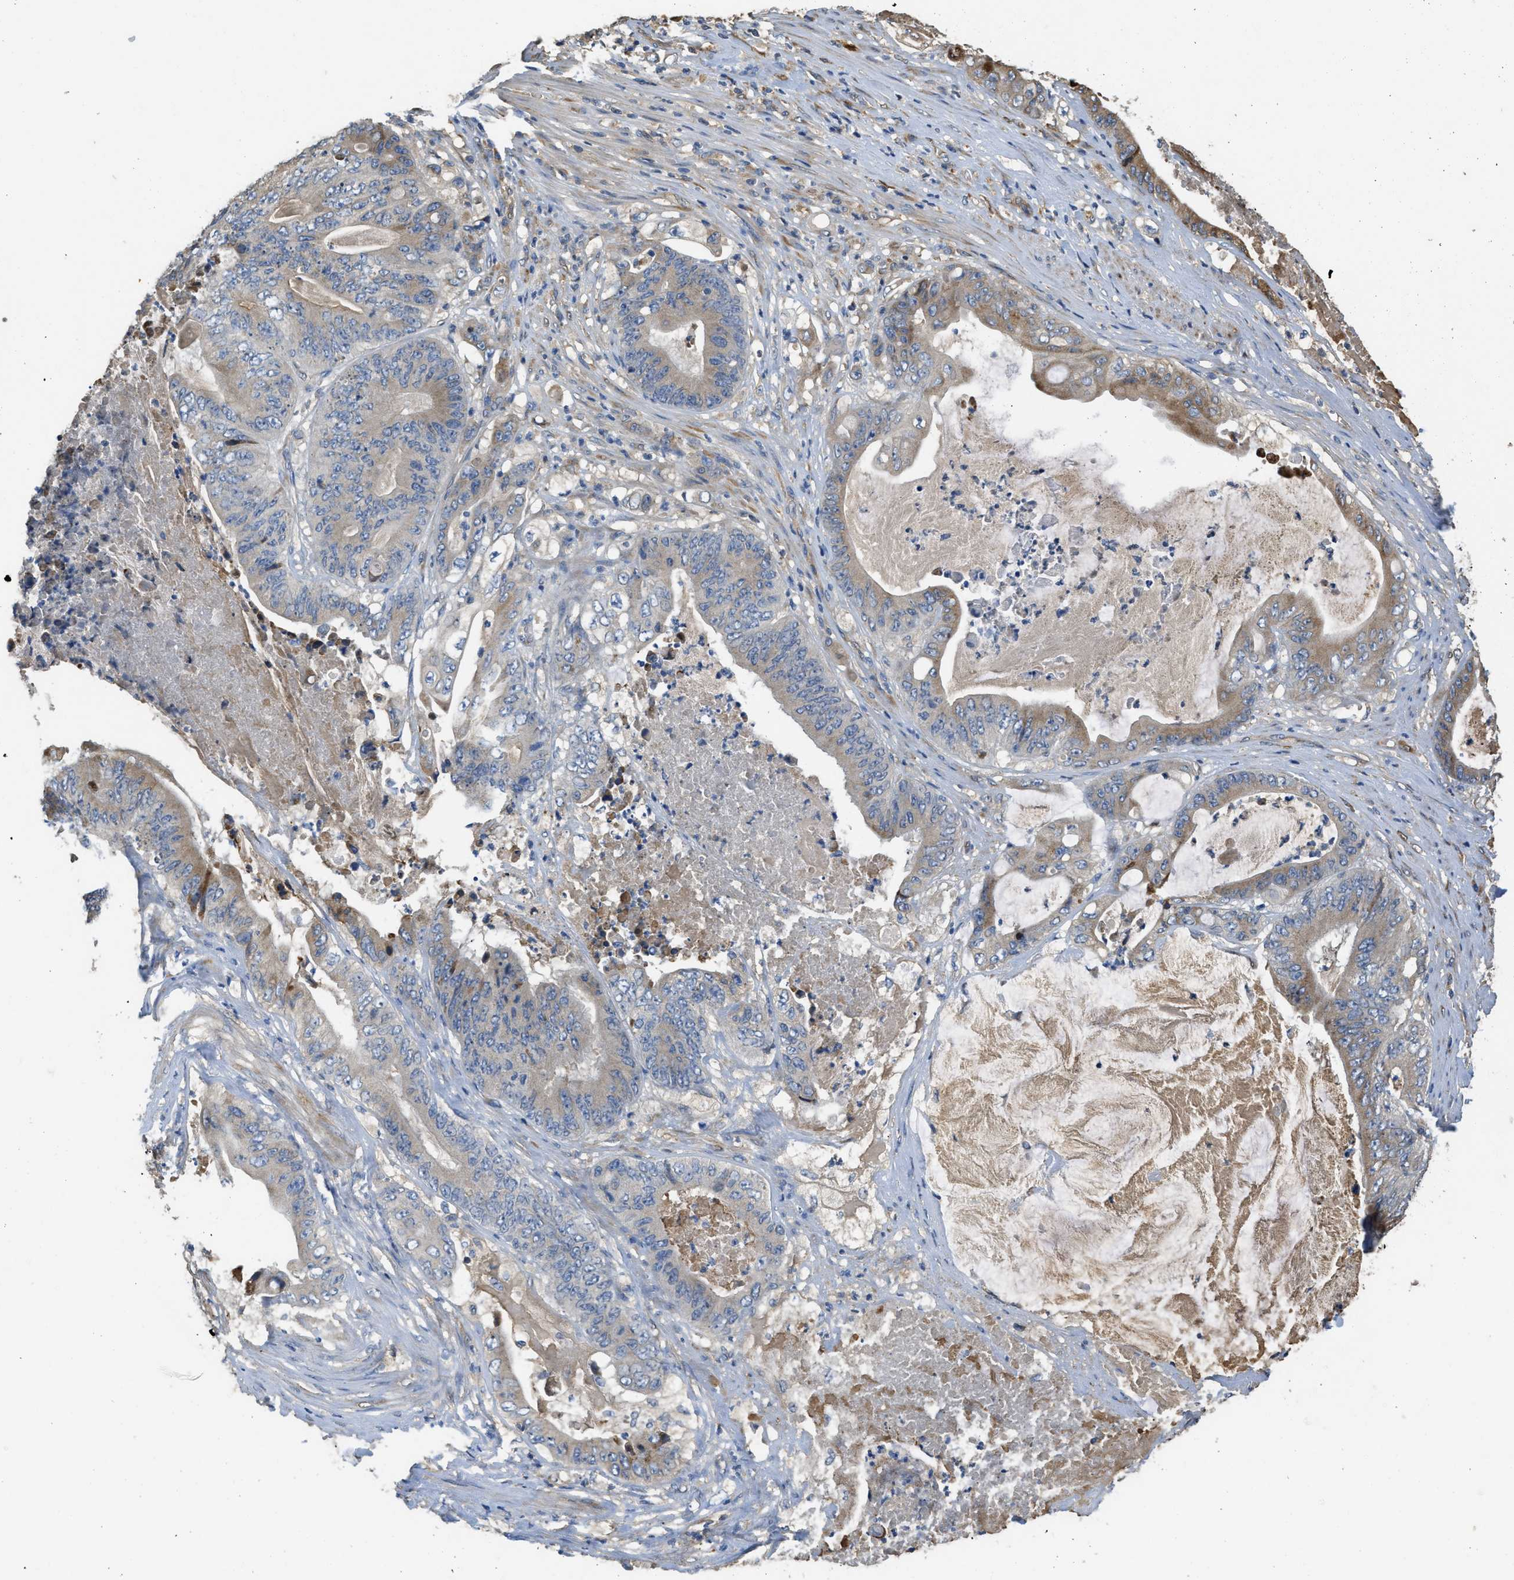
{"staining": {"intensity": "moderate", "quantity": "<25%", "location": "cytoplasmic/membranous"}, "tissue": "stomach cancer", "cell_type": "Tumor cells", "image_type": "cancer", "snomed": [{"axis": "morphology", "description": "Adenocarcinoma, NOS"}, {"axis": "topography", "description": "Stomach"}], "caption": "An IHC image of tumor tissue is shown. Protein staining in brown labels moderate cytoplasmic/membranous positivity in stomach cancer within tumor cells.", "gene": "RIPK2", "patient": {"sex": "female", "age": 73}}